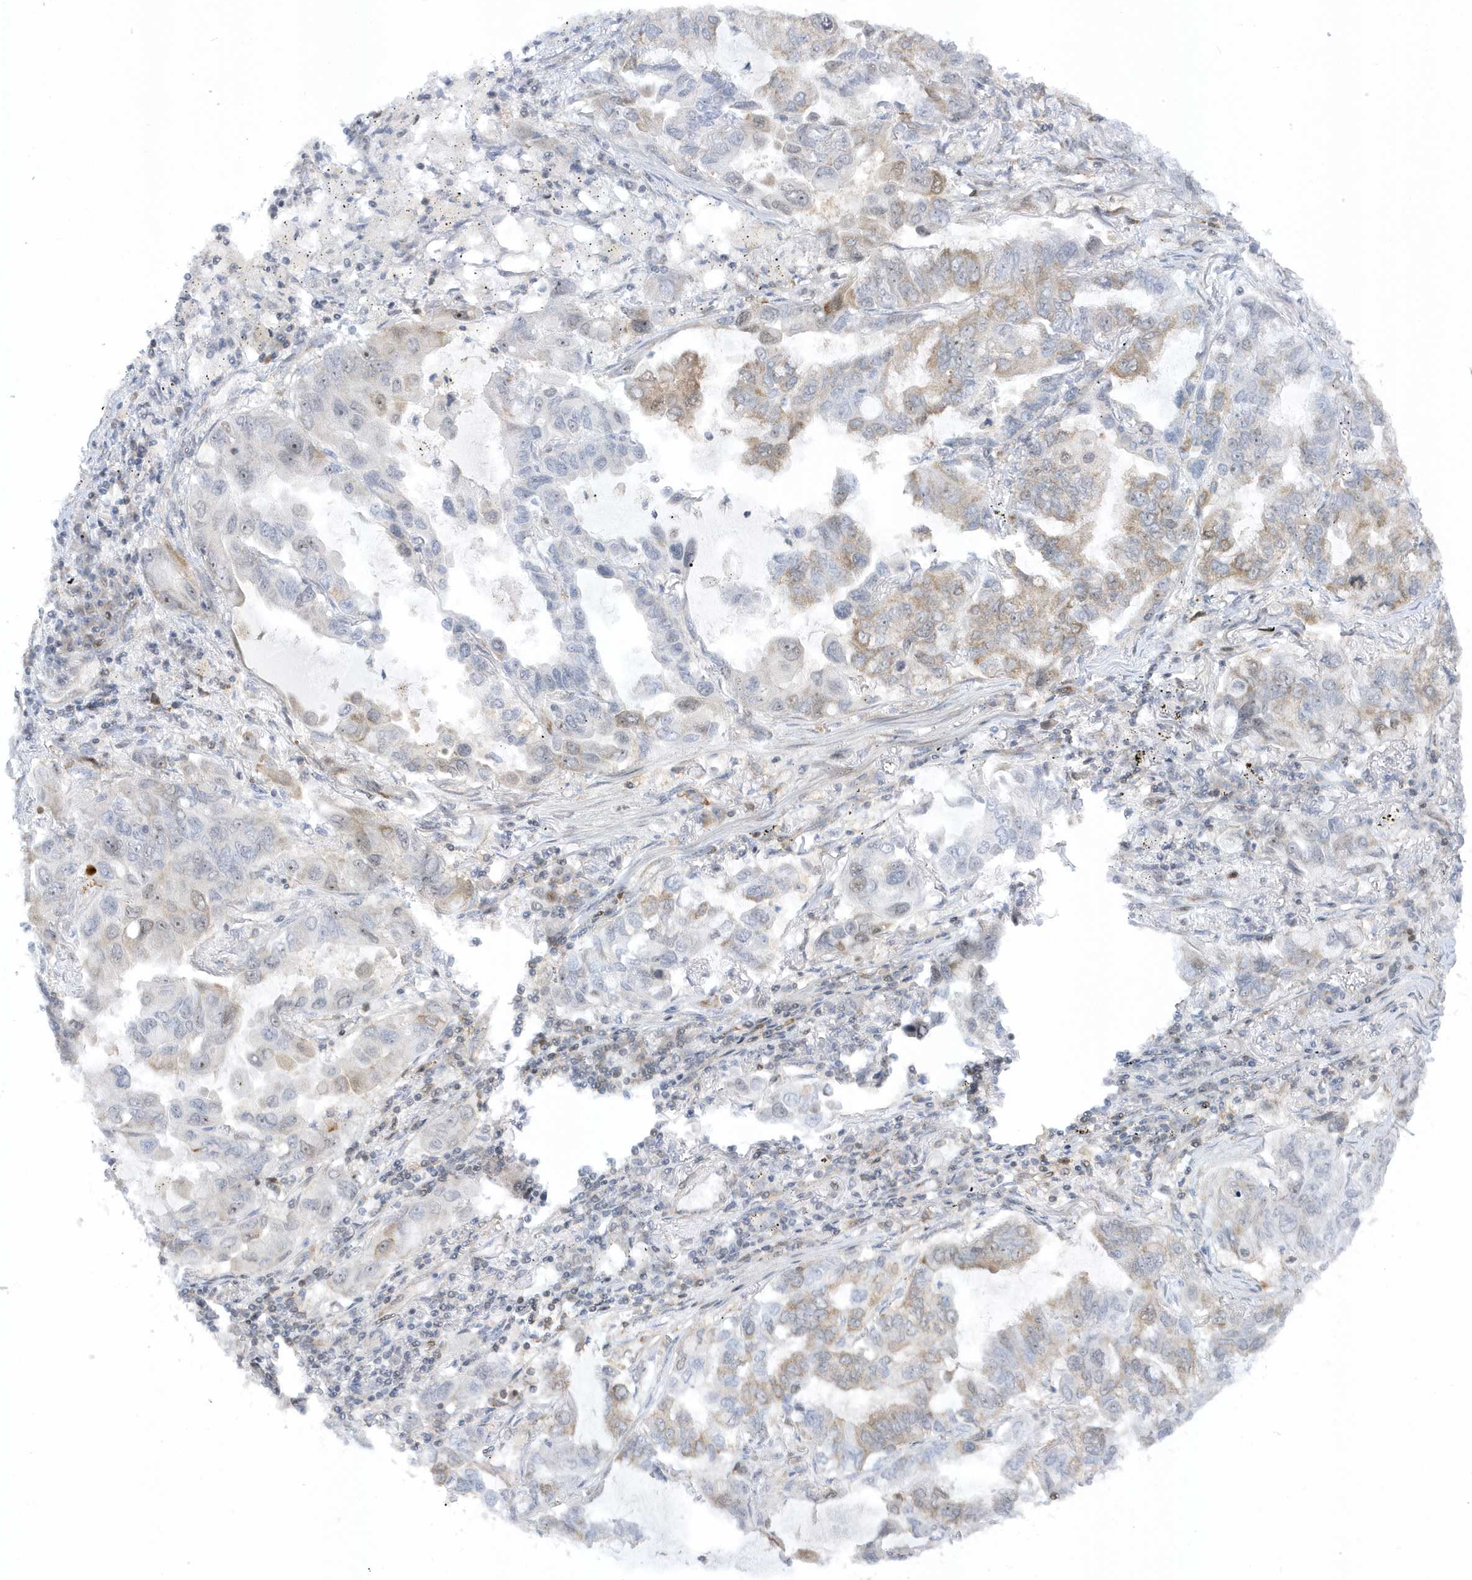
{"staining": {"intensity": "weak", "quantity": "<25%", "location": "cytoplasmic/membranous"}, "tissue": "lung cancer", "cell_type": "Tumor cells", "image_type": "cancer", "snomed": [{"axis": "morphology", "description": "Adenocarcinoma, NOS"}, {"axis": "topography", "description": "Lung"}], "caption": "Tumor cells are negative for brown protein staining in lung cancer (adenocarcinoma).", "gene": "MAP7D3", "patient": {"sex": "male", "age": 64}}